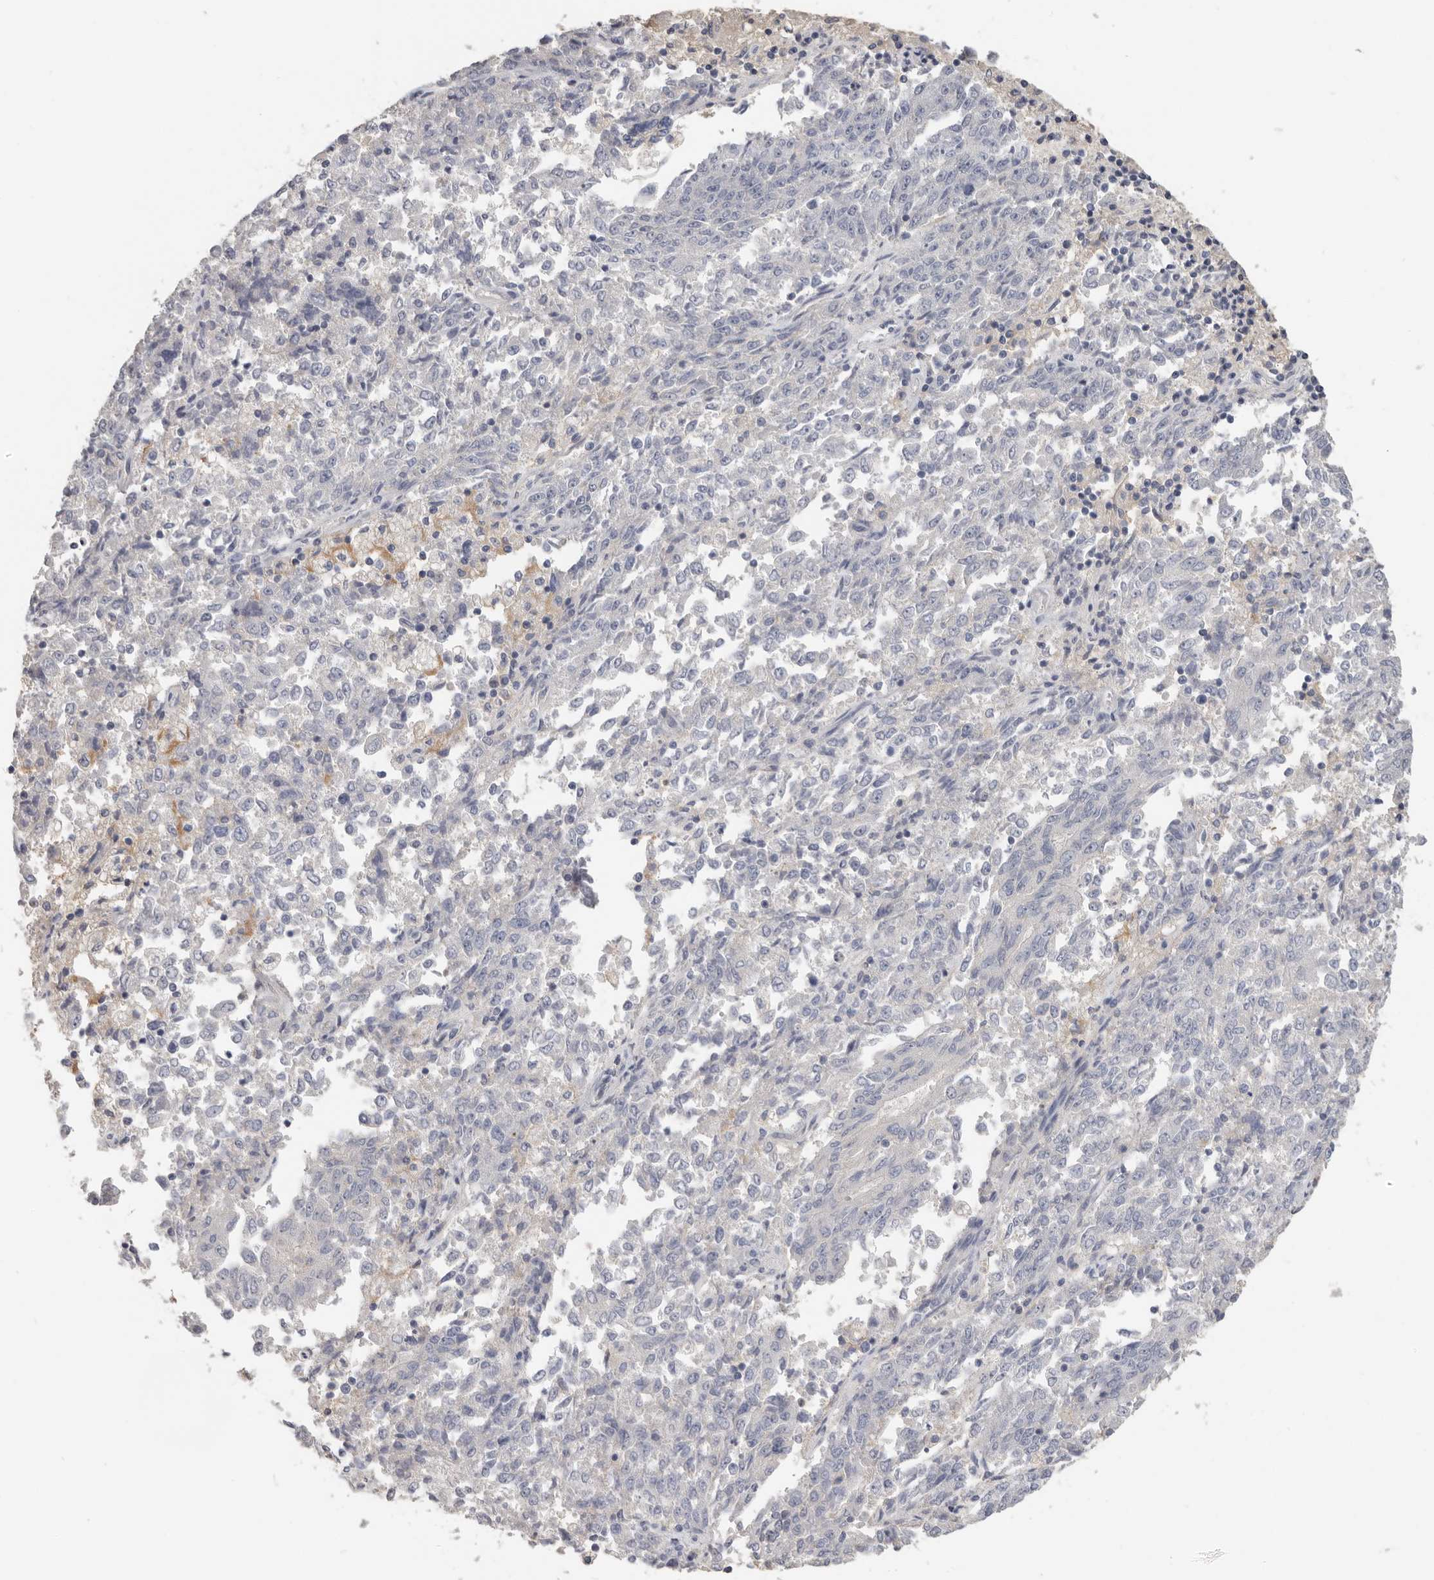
{"staining": {"intensity": "negative", "quantity": "none", "location": "none"}, "tissue": "endometrial cancer", "cell_type": "Tumor cells", "image_type": "cancer", "snomed": [{"axis": "morphology", "description": "Adenocarcinoma, NOS"}, {"axis": "topography", "description": "Endometrium"}], "caption": "Tumor cells are negative for brown protein staining in endometrial cancer.", "gene": "WDTC1", "patient": {"sex": "female", "age": 80}}